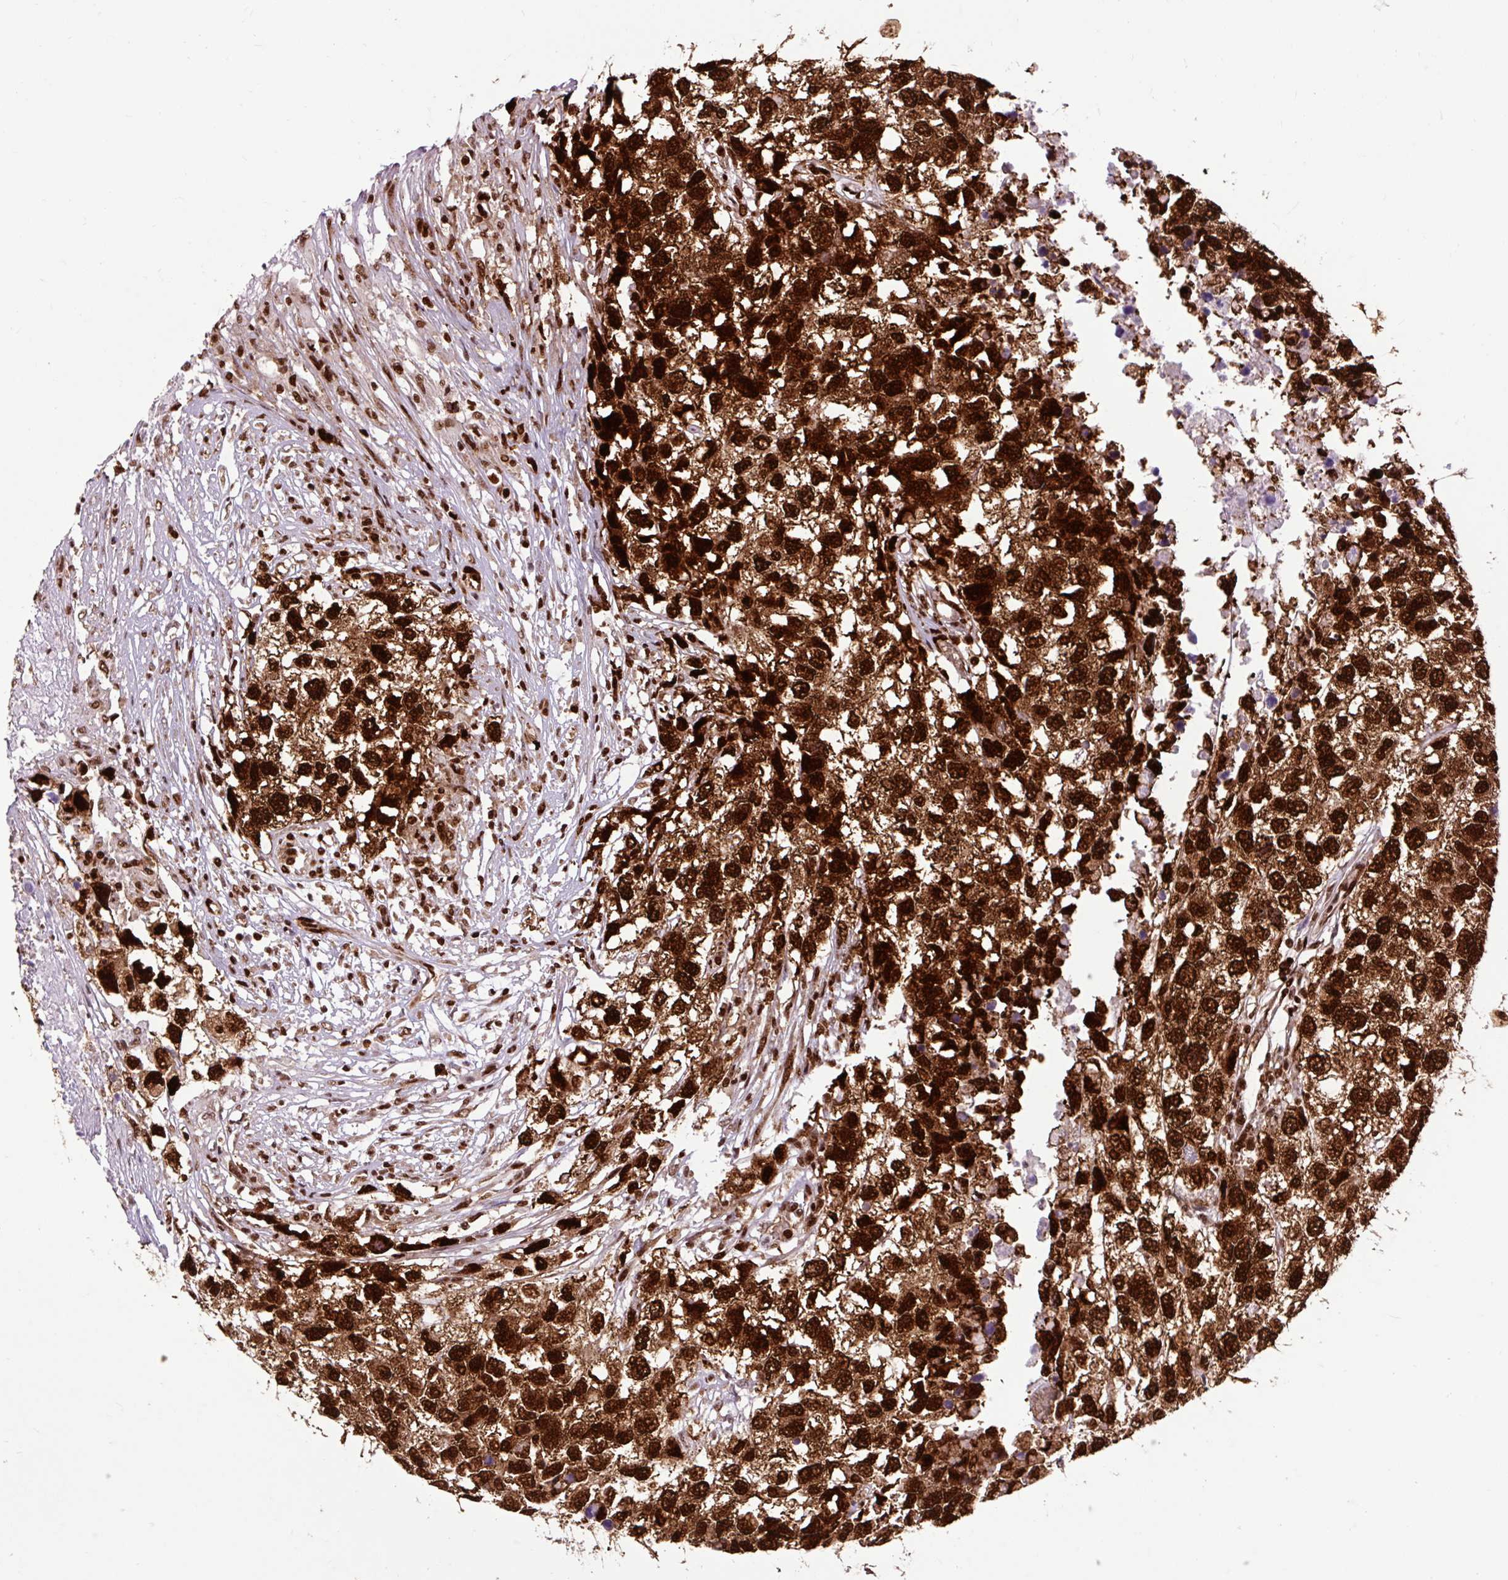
{"staining": {"intensity": "strong", "quantity": ">75%", "location": "cytoplasmic/membranous,nuclear"}, "tissue": "testis cancer", "cell_type": "Tumor cells", "image_type": "cancer", "snomed": [{"axis": "morphology", "description": "Carcinoma, Embryonal, NOS"}, {"axis": "topography", "description": "Testis"}], "caption": "High-magnification brightfield microscopy of testis cancer (embryonal carcinoma) stained with DAB (brown) and counterstained with hematoxylin (blue). tumor cells exhibit strong cytoplasmic/membranous and nuclear staining is present in approximately>75% of cells.", "gene": "FUS", "patient": {"sex": "male", "age": 83}}